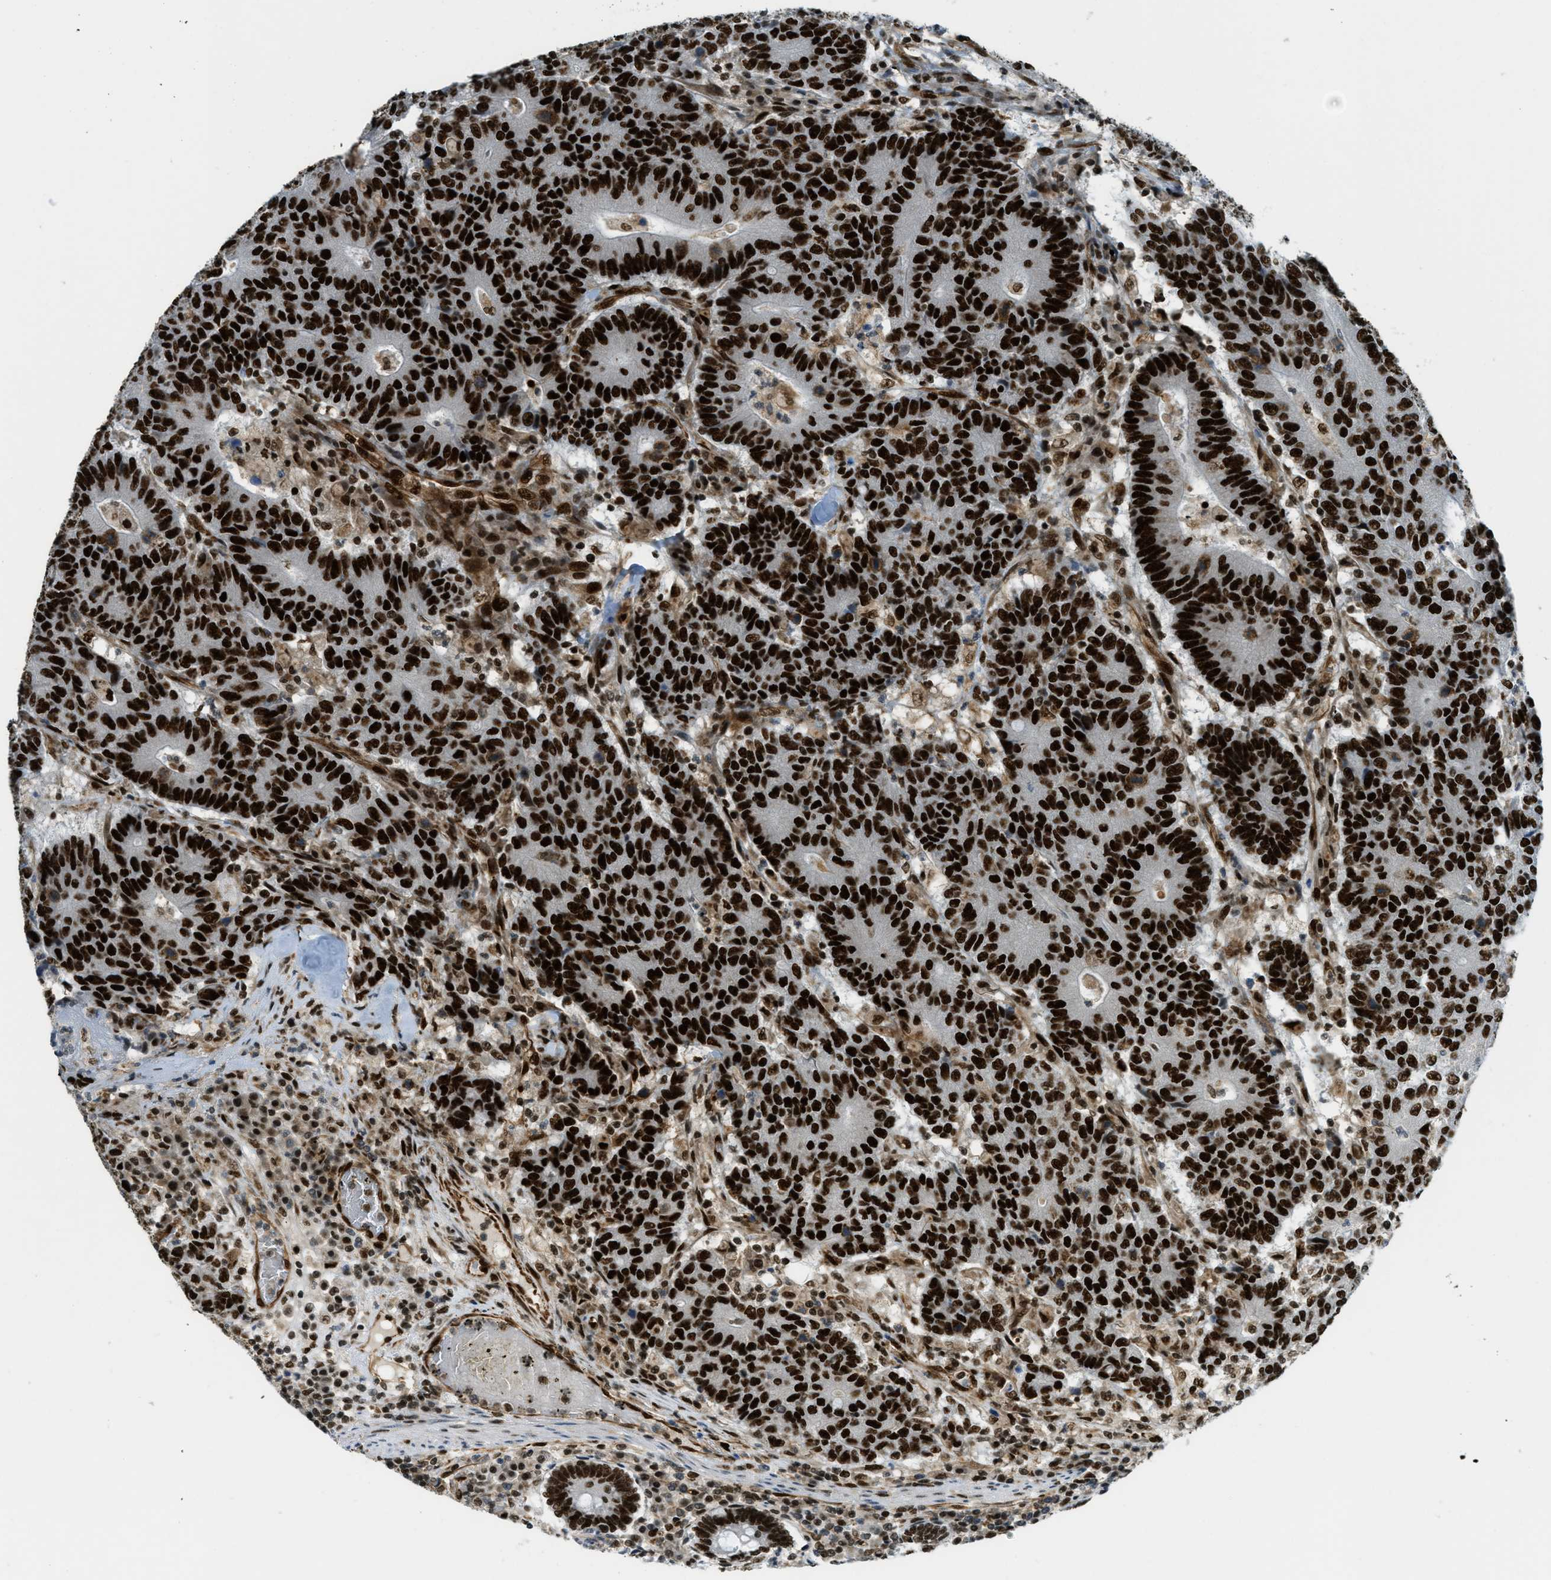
{"staining": {"intensity": "strong", "quantity": ">75%", "location": "nuclear"}, "tissue": "colorectal cancer", "cell_type": "Tumor cells", "image_type": "cancer", "snomed": [{"axis": "morphology", "description": "Normal tissue, NOS"}, {"axis": "morphology", "description": "Adenocarcinoma, NOS"}, {"axis": "topography", "description": "Colon"}], "caption": "Human adenocarcinoma (colorectal) stained with a brown dye displays strong nuclear positive expression in approximately >75% of tumor cells.", "gene": "ZFR", "patient": {"sex": "female", "age": 75}}